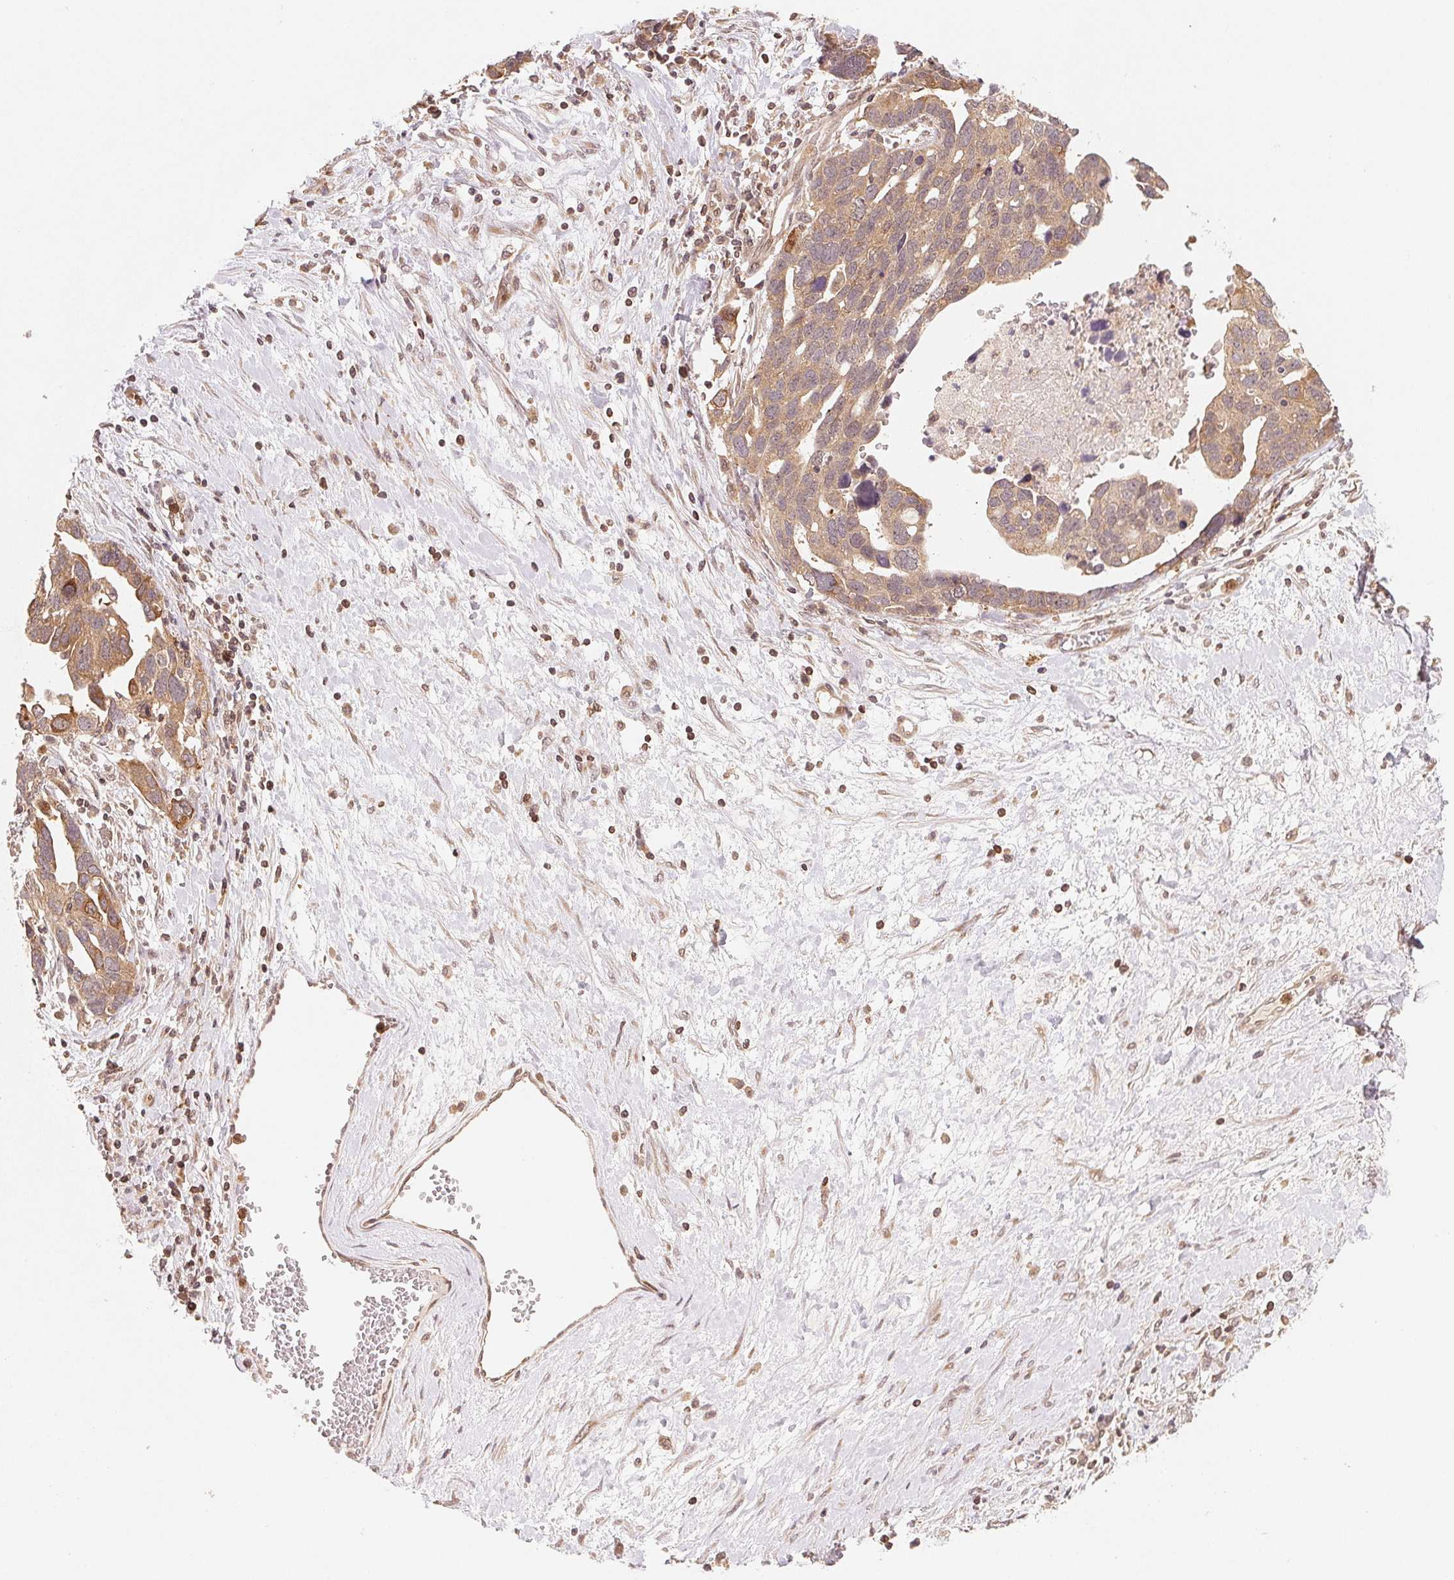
{"staining": {"intensity": "weak", "quantity": ">75%", "location": "cytoplasmic/membranous"}, "tissue": "ovarian cancer", "cell_type": "Tumor cells", "image_type": "cancer", "snomed": [{"axis": "morphology", "description": "Cystadenocarcinoma, serous, NOS"}, {"axis": "topography", "description": "Ovary"}], "caption": "A micrograph showing weak cytoplasmic/membranous staining in approximately >75% of tumor cells in ovarian serous cystadenocarcinoma, as visualized by brown immunohistochemical staining.", "gene": "CCDC102B", "patient": {"sex": "female", "age": 54}}